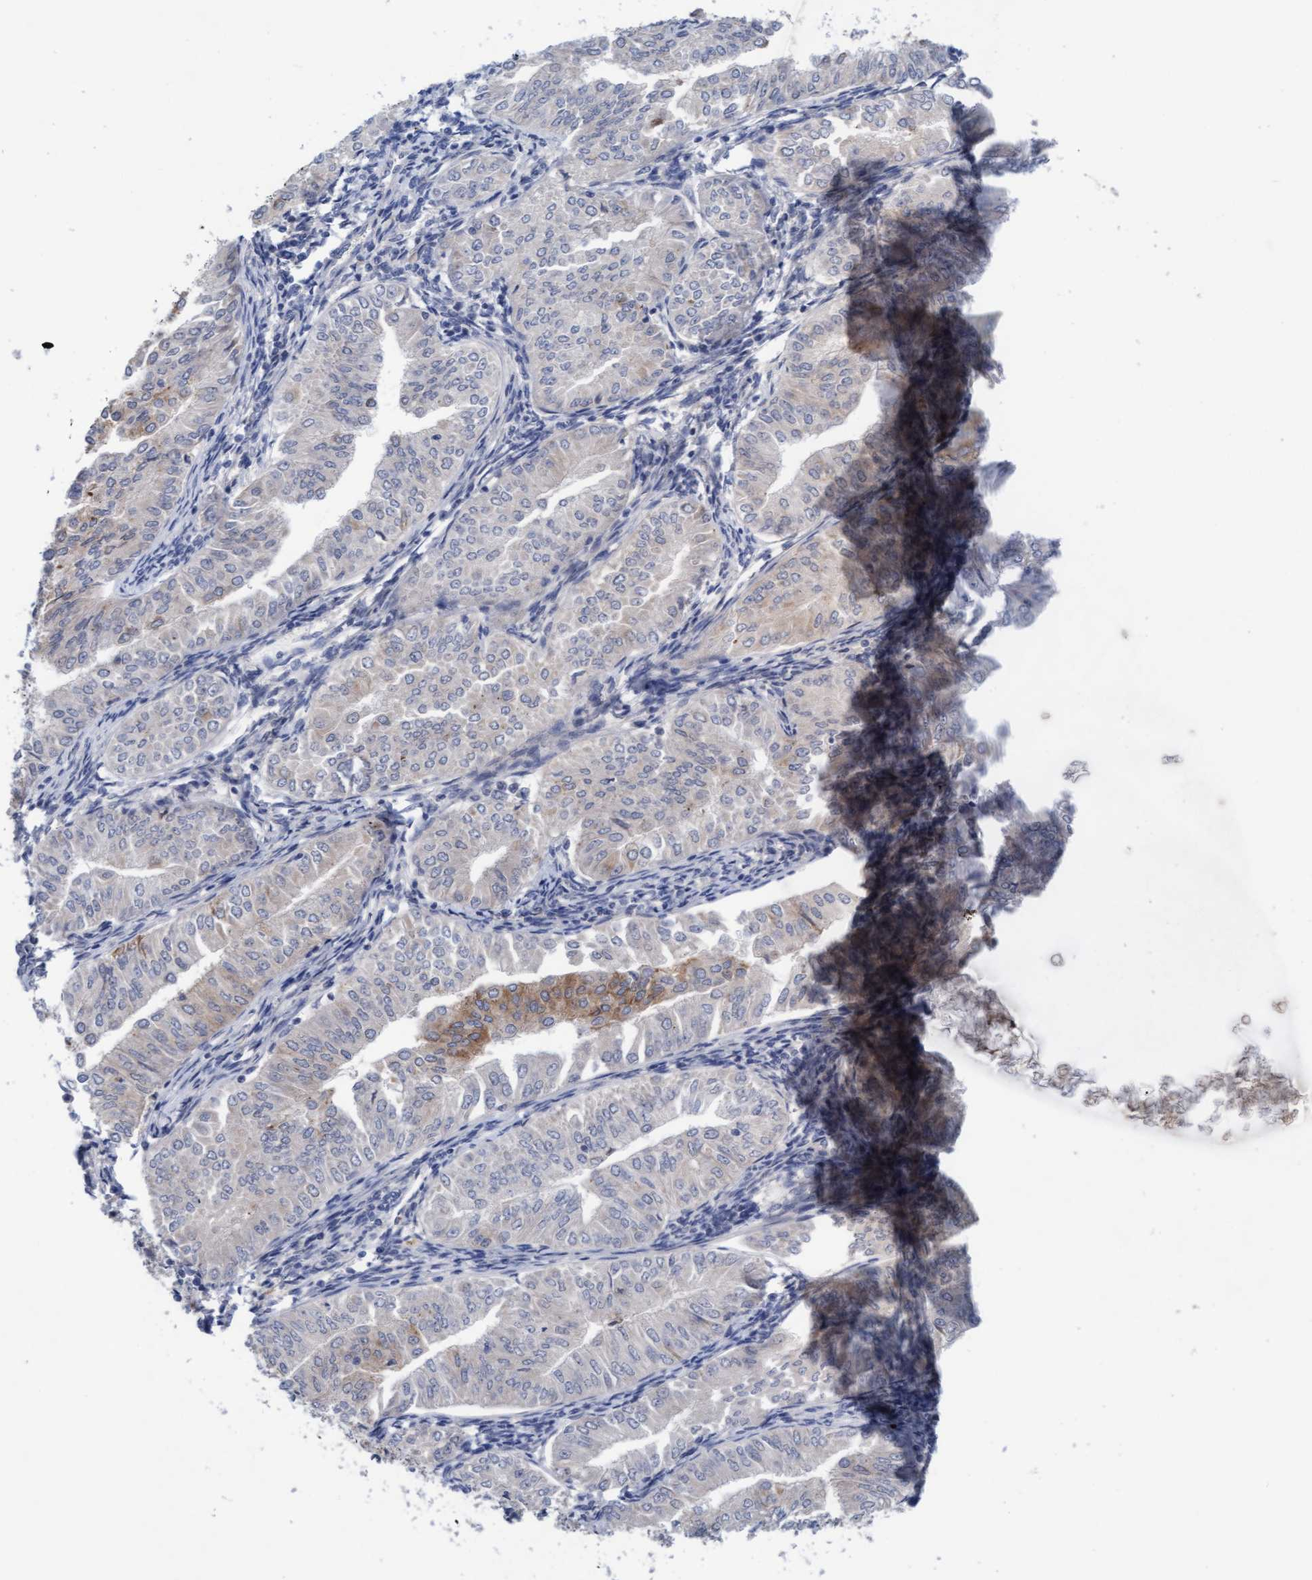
{"staining": {"intensity": "moderate", "quantity": "<25%", "location": "cytoplasmic/membranous"}, "tissue": "endometrial cancer", "cell_type": "Tumor cells", "image_type": "cancer", "snomed": [{"axis": "morphology", "description": "Normal tissue, NOS"}, {"axis": "morphology", "description": "Adenocarcinoma, NOS"}, {"axis": "topography", "description": "Endometrium"}], "caption": "High-magnification brightfield microscopy of endometrial cancer (adenocarcinoma) stained with DAB (3,3'-diaminobenzidine) (brown) and counterstained with hematoxylin (blue). tumor cells exhibit moderate cytoplasmic/membranous positivity is present in about<25% of cells.", "gene": "PLCD1", "patient": {"sex": "female", "age": 53}}